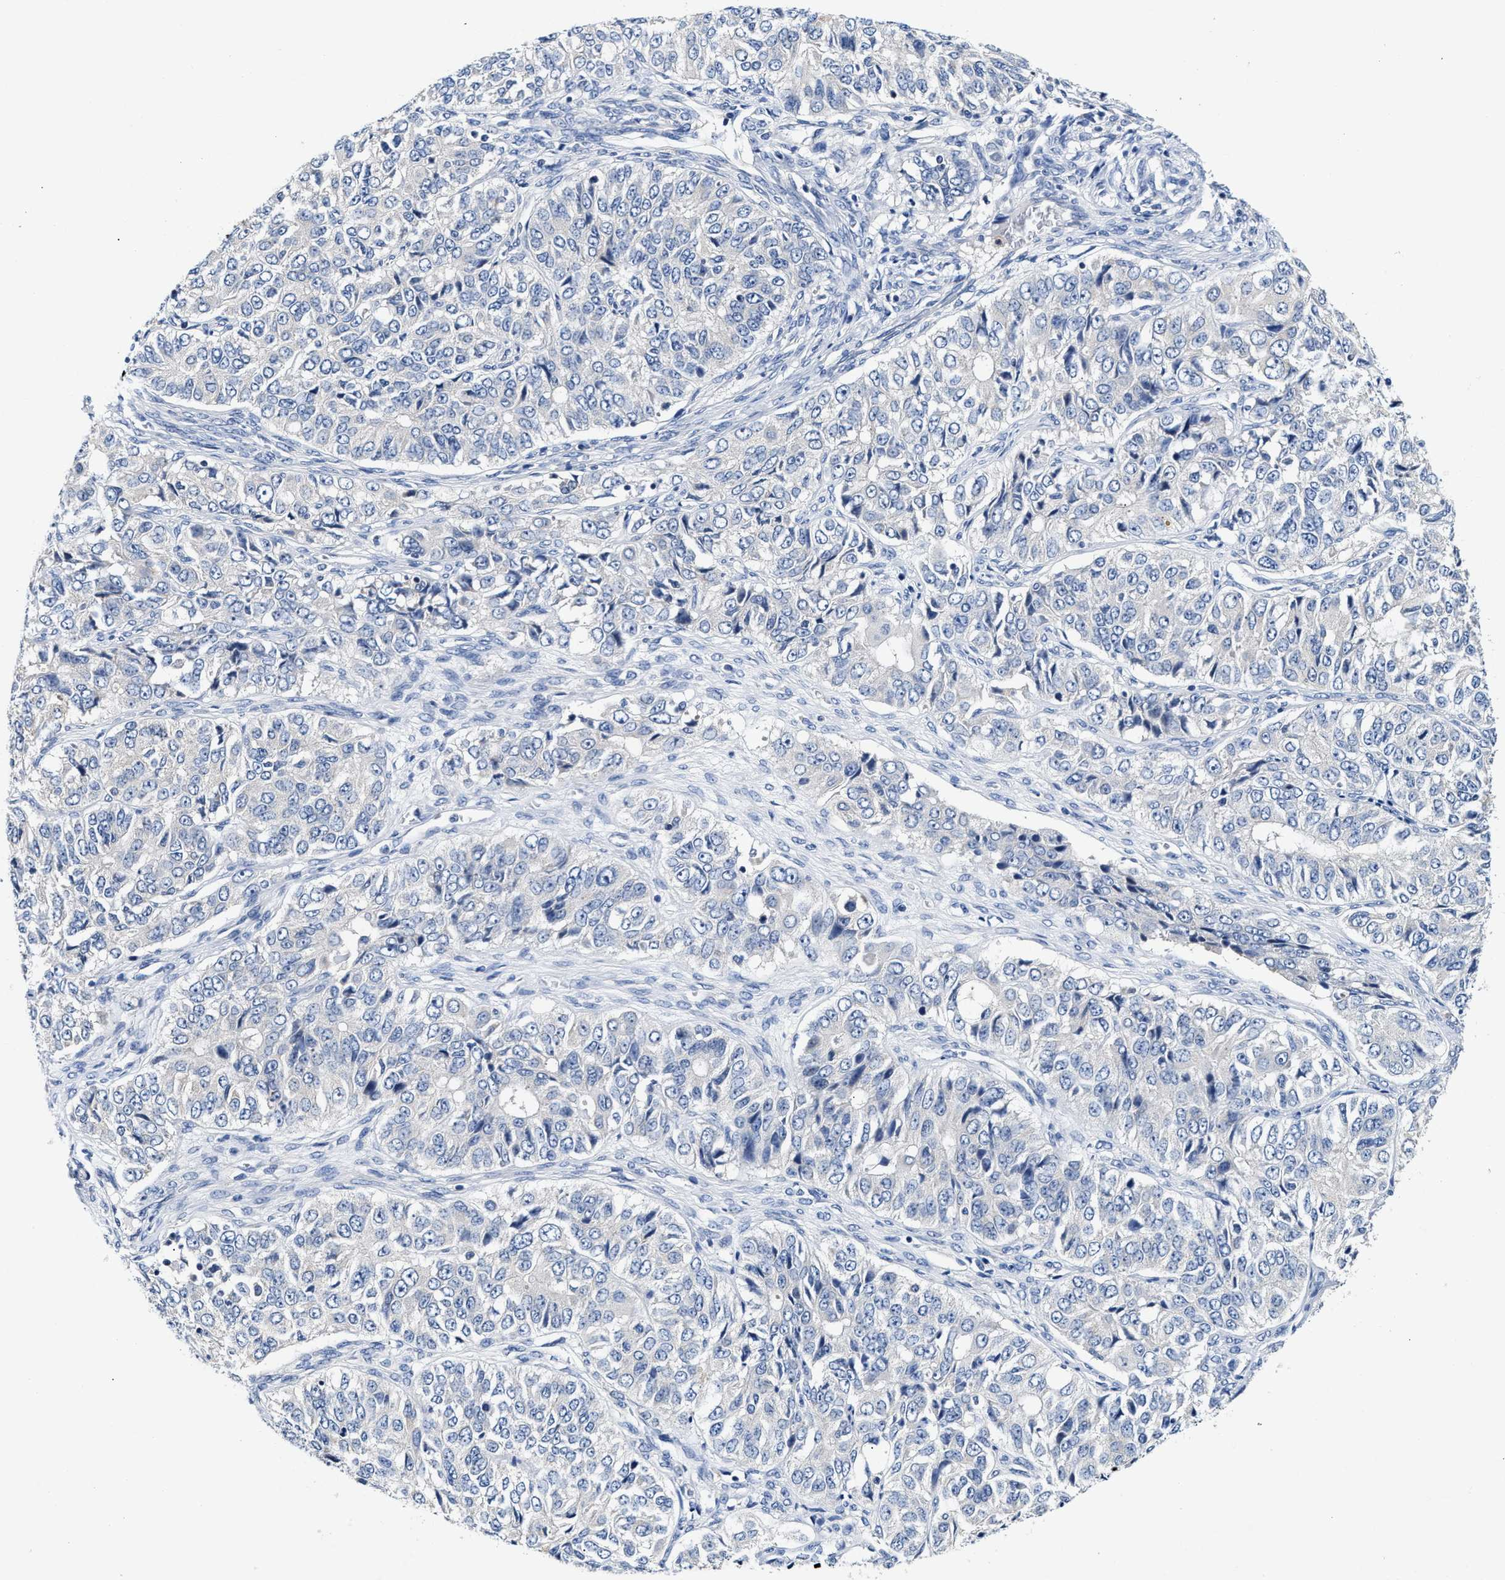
{"staining": {"intensity": "negative", "quantity": "none", "location": "none"}, "tissue": "ovarian cancer", "cell_type": "Tumor cells", "image_type": "cancer", "snomed": [{"axis": "morphology", "description": "Carcinoma, endometroid"}, {"axis": "topography", "description": "Ovary"}], "caption": "Immunohistochemical staining of human ovarian cancer (endometroid carcinoma) reveals no significant positivity in tumor cells.", "gene": "FAM185A", "patient": {"sex": "female", "age": 51}}